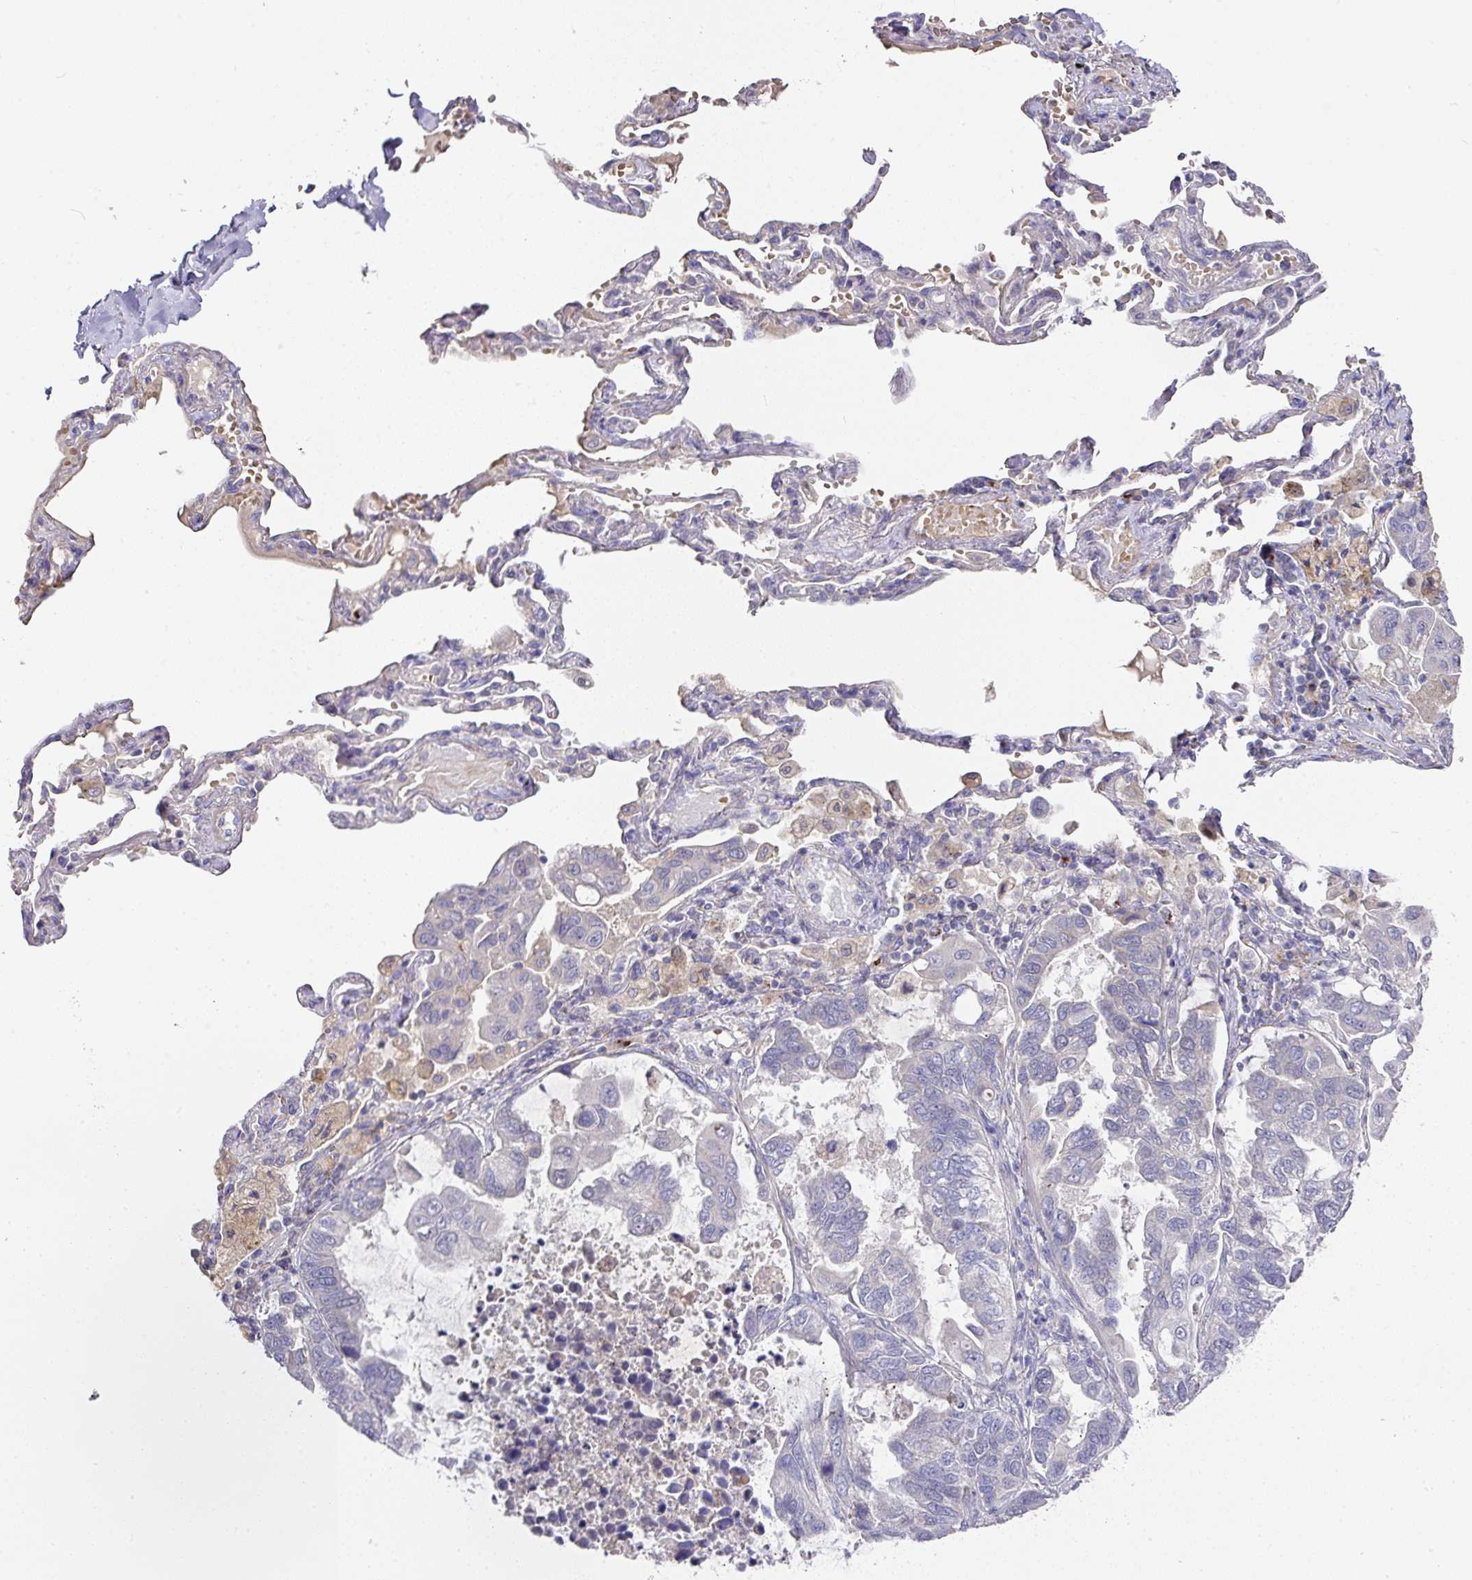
{"staining": {"intensity": "negative", "quantity": "none", "location": "none"}, "tissue": "lung cancer", "cell_type": "Tumor cells", "image_type": "cancer", "snomed": [{"axis": "morphology", "description": "Adenocarcinoma, NOS"}, {"axis": "topography", "description": "Lung"}], "caption": "A high-resolution micrograph shows IHC staining of lung cancer, which demonstrates no significant positivity in tumor cells. (DAB (3,3'-diaminobenzidine) immunohistochemistry (IHC) with hematoxylin counter stain).", "gene": "TARM1", "patient": {"sex": "male", "age": 64}}